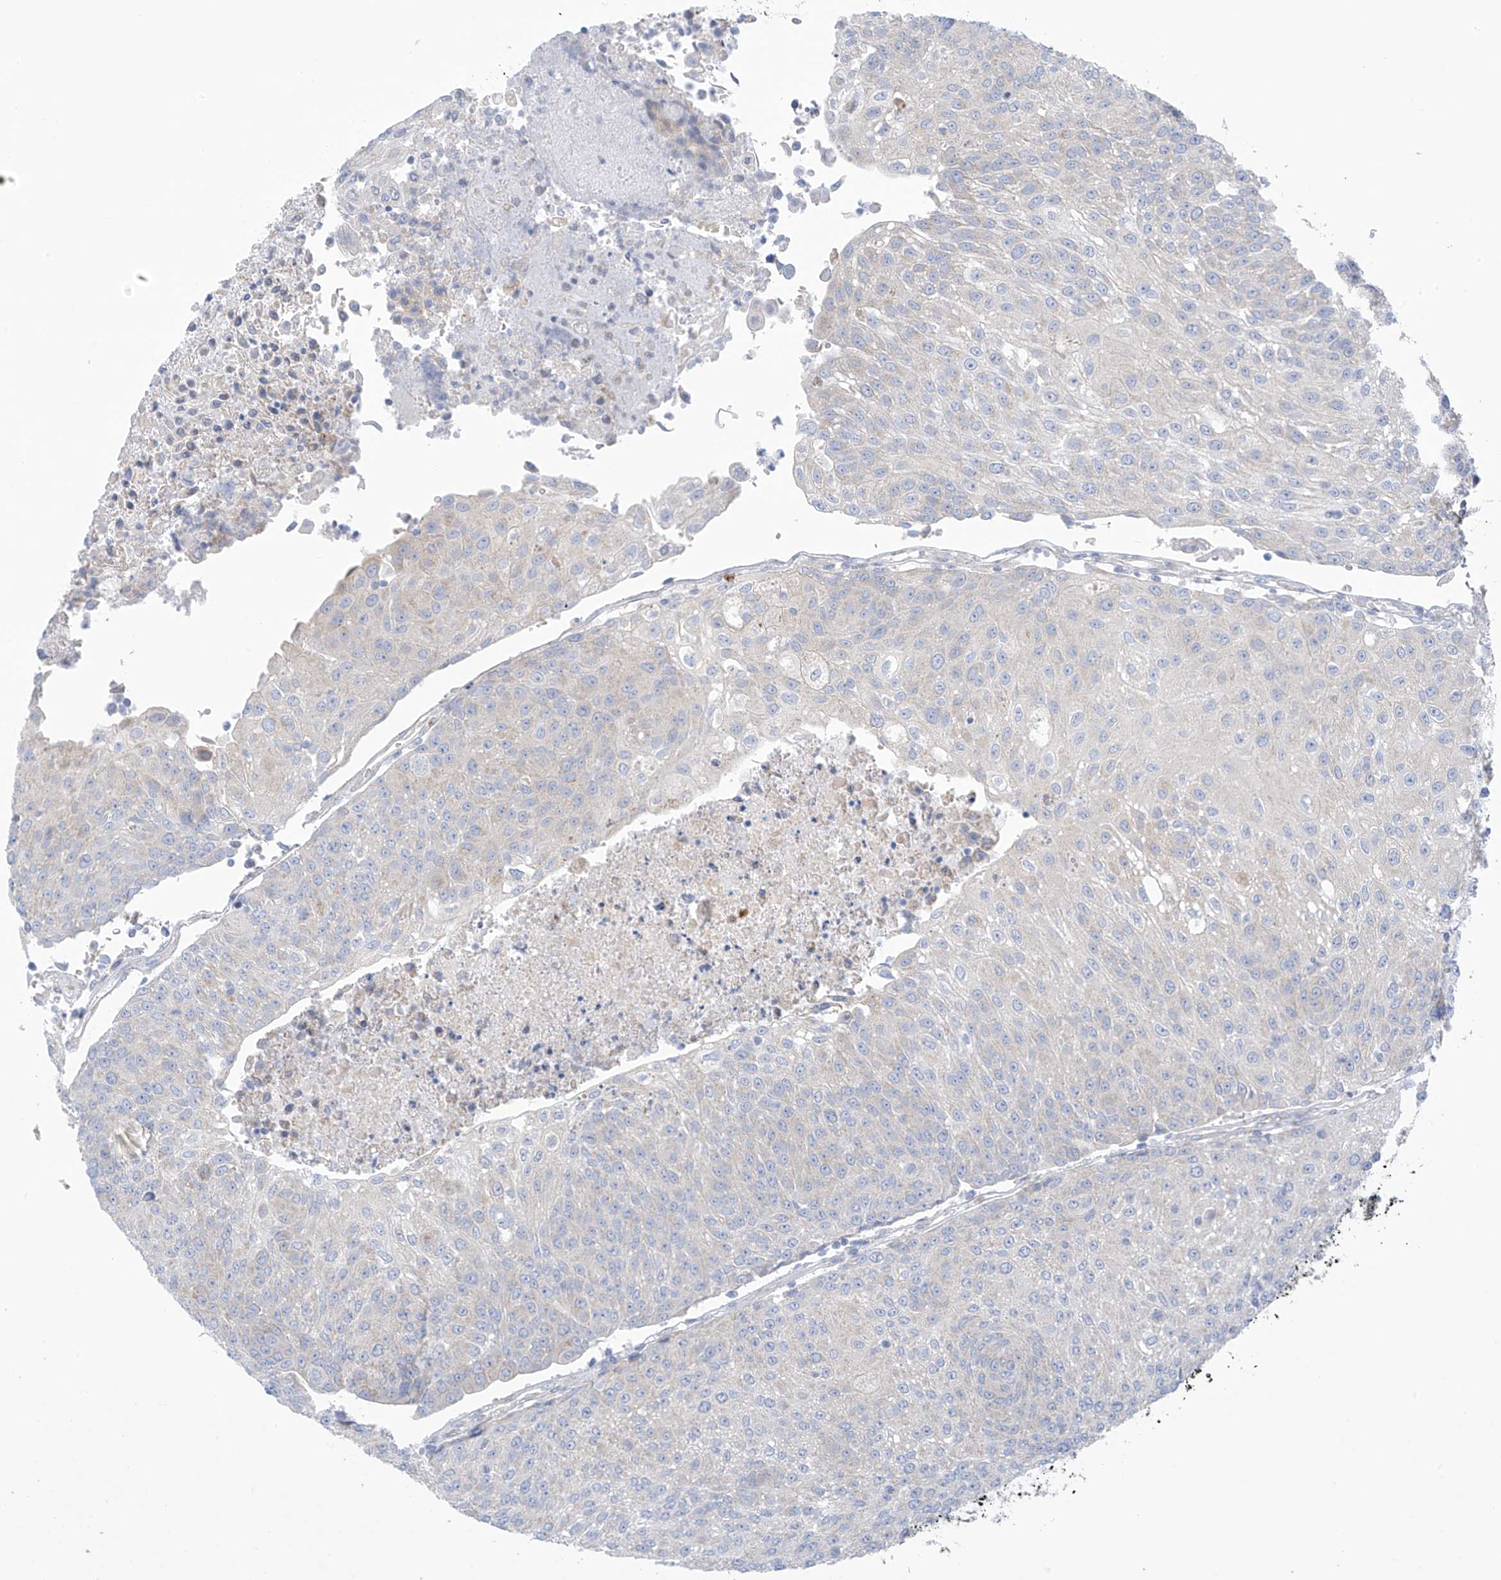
{"staining": {"intensity": "negative", "quantity": "none", "location": "none"}, "tissue": "urothelial cancer", "cell_type": "Tumor cells", "image_type": "cancer", "snomed": [{"axis": "morphology", "description": "Urothelial carcinoma, High grade"}, {"axis": "topography", "description": "Urinary bladder"}], "caption": "Protein analysis of high-grade urothelial carcinoma displays no significant expression in tumor cells.", "gene": "TRMT2B", "patient": {"sex": "female", "age": 85}}